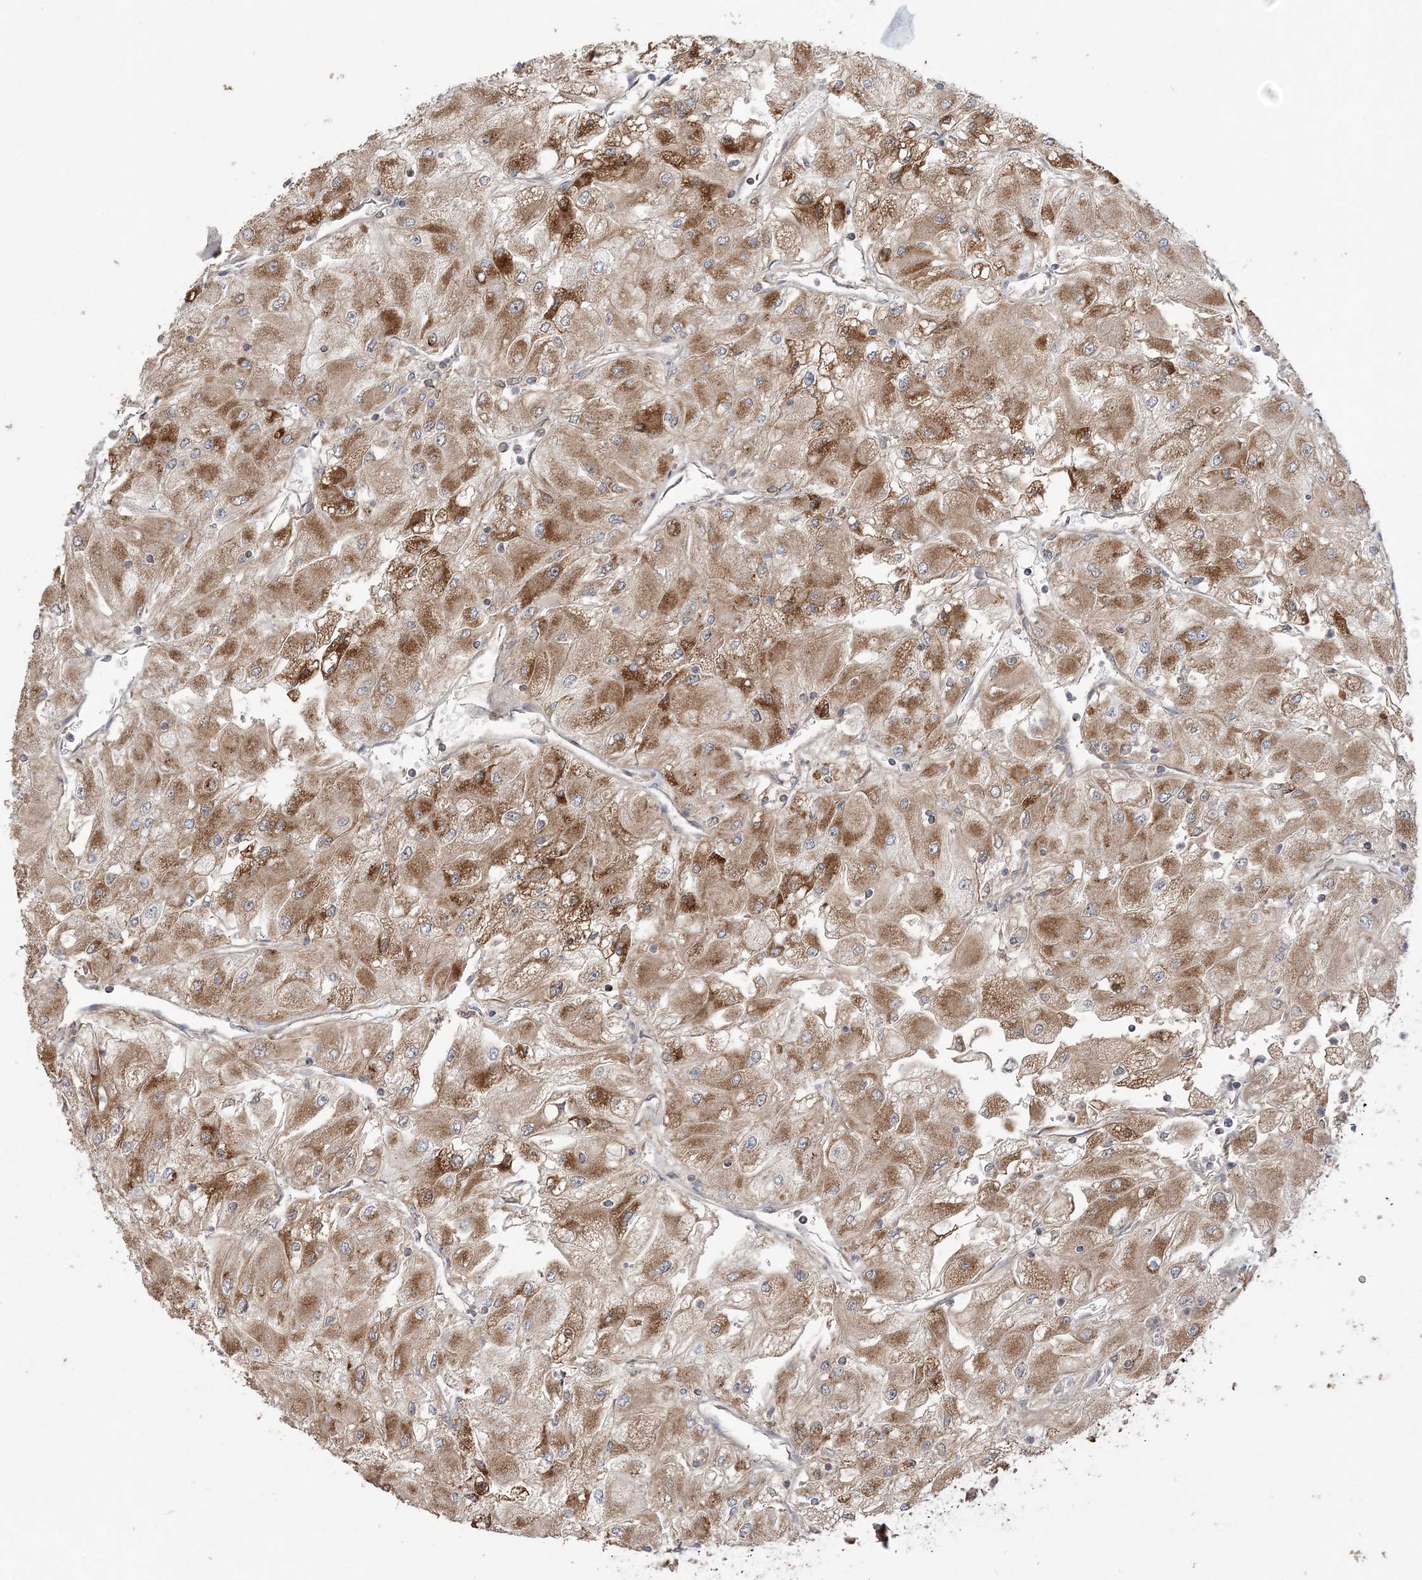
{"staining": {"intensity": "moderate", "quantity": ">75%", "location": "cytoplasmic/membranous"}, "tissue": "renal cancer", "cell_type": "Tumor cells", "image_type": "cancer", "snomed": [{"axis": "morphology", "description": "Adenocarcinoma, NOS"}, {"axis": "topography", "description": "Kidney"}], "caption": "IHC micrograph of neoplastic tissue: renal cancer stained using immunohistochemistry shows medium levels of moderate protein expression localized specifically in the cytoplasmic/membranous of tumor cells, appearing as a cytoplasmic/membranous brown color.", "gene": "SCLT1", "patient": {"sex": "male", "age": 80}}